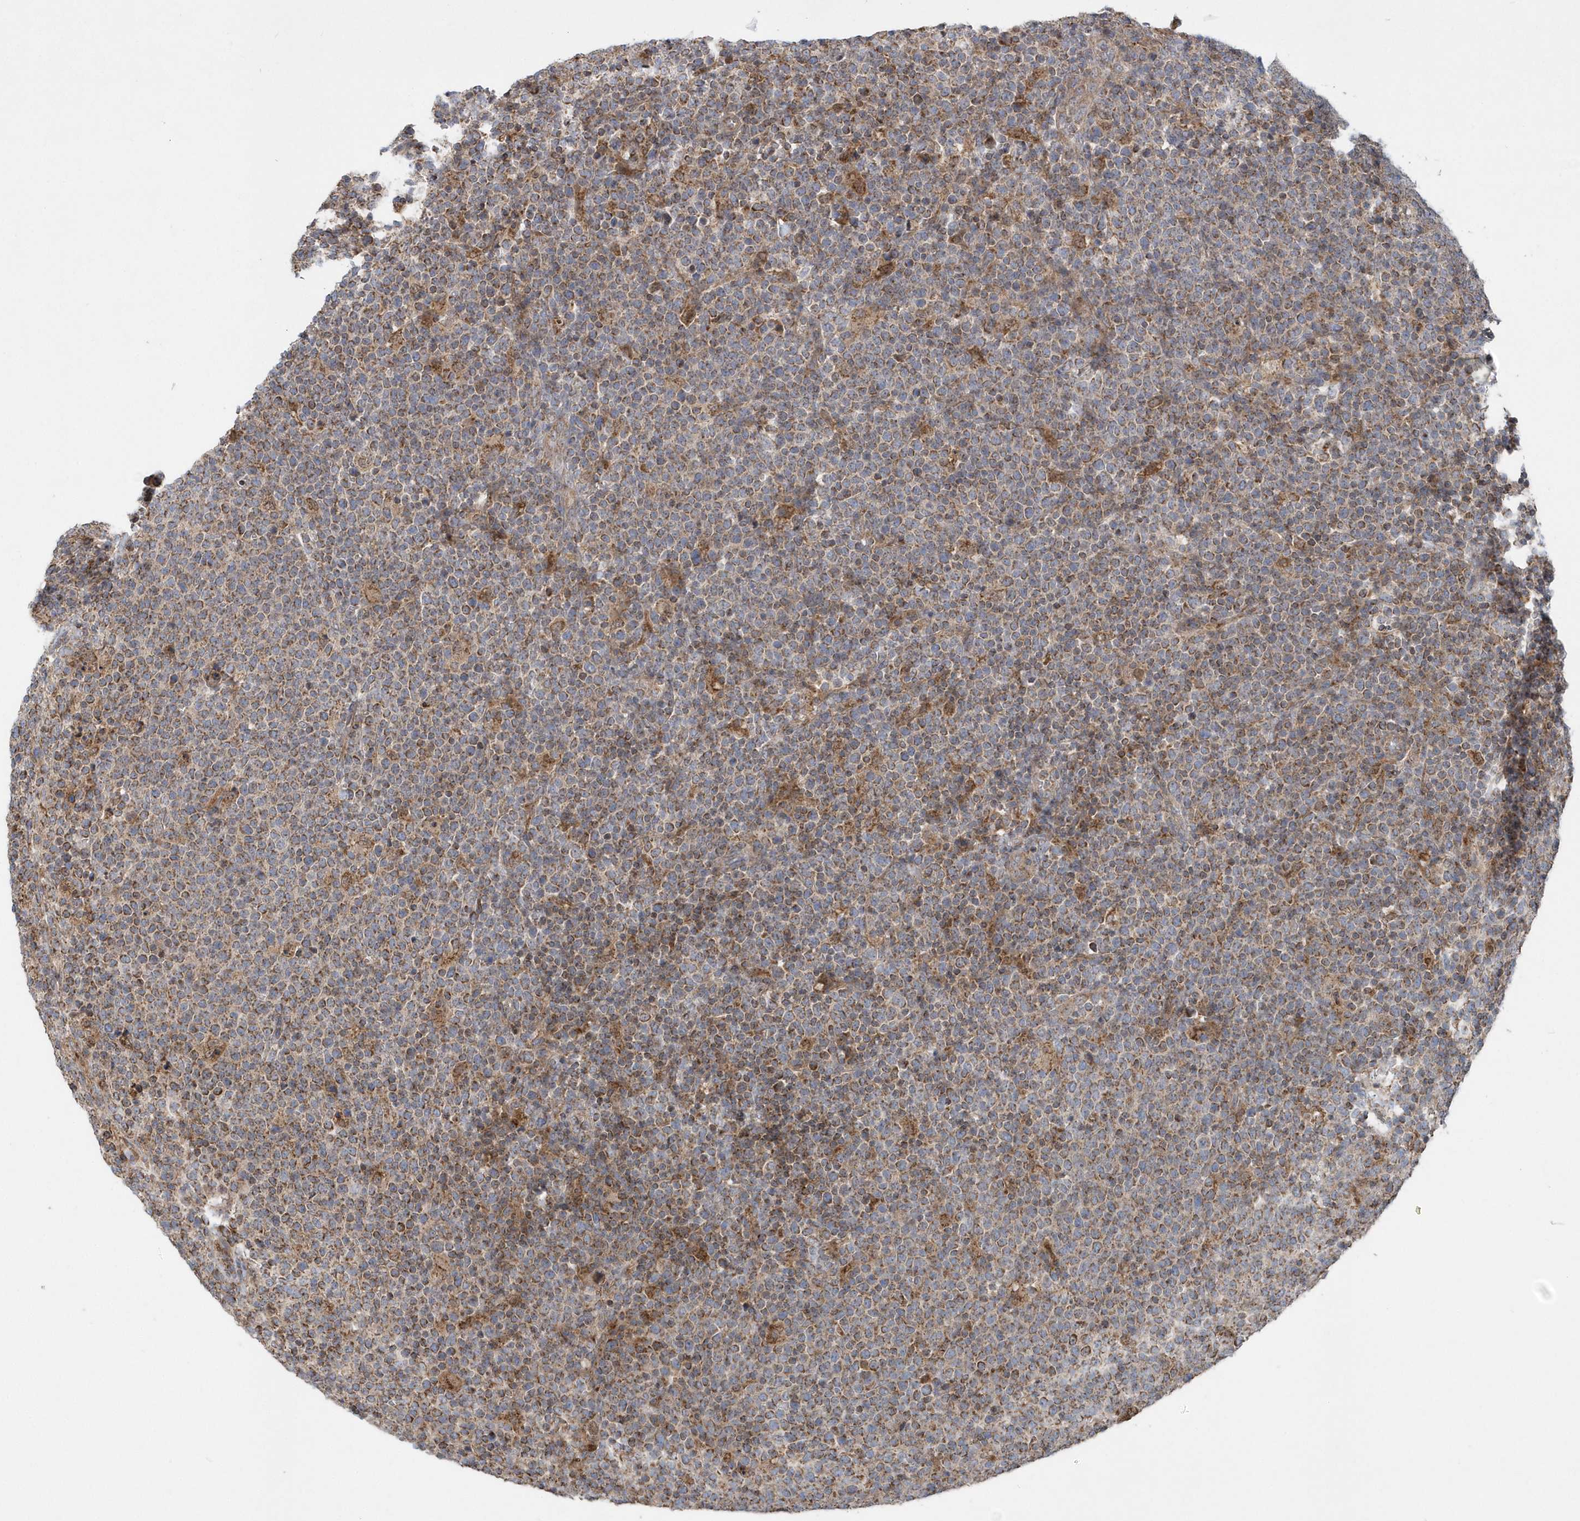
{"staining": {"intensity": "moderate", "quantity": ">75%", "location": "cytoplasmic/membranous"}, "tissue": "lymphoma", "cell_type": "Tumor cells", "image_type": "cancer", "snomed": [{"axis": "morphology", "description": "Malignant lymphoma, non-Hodgkin's type, High grade"}, {"axis": "topography", "description": "Lymph node"}], "caption": "High-grade malignant lymphoma, non-Hodgkin's type stained for a protein shows moderate cytoplasmic/membranous positivity in tumor cells.", "gene": "PPP1R7", "patient": {"sex": "male", "age": 61}}